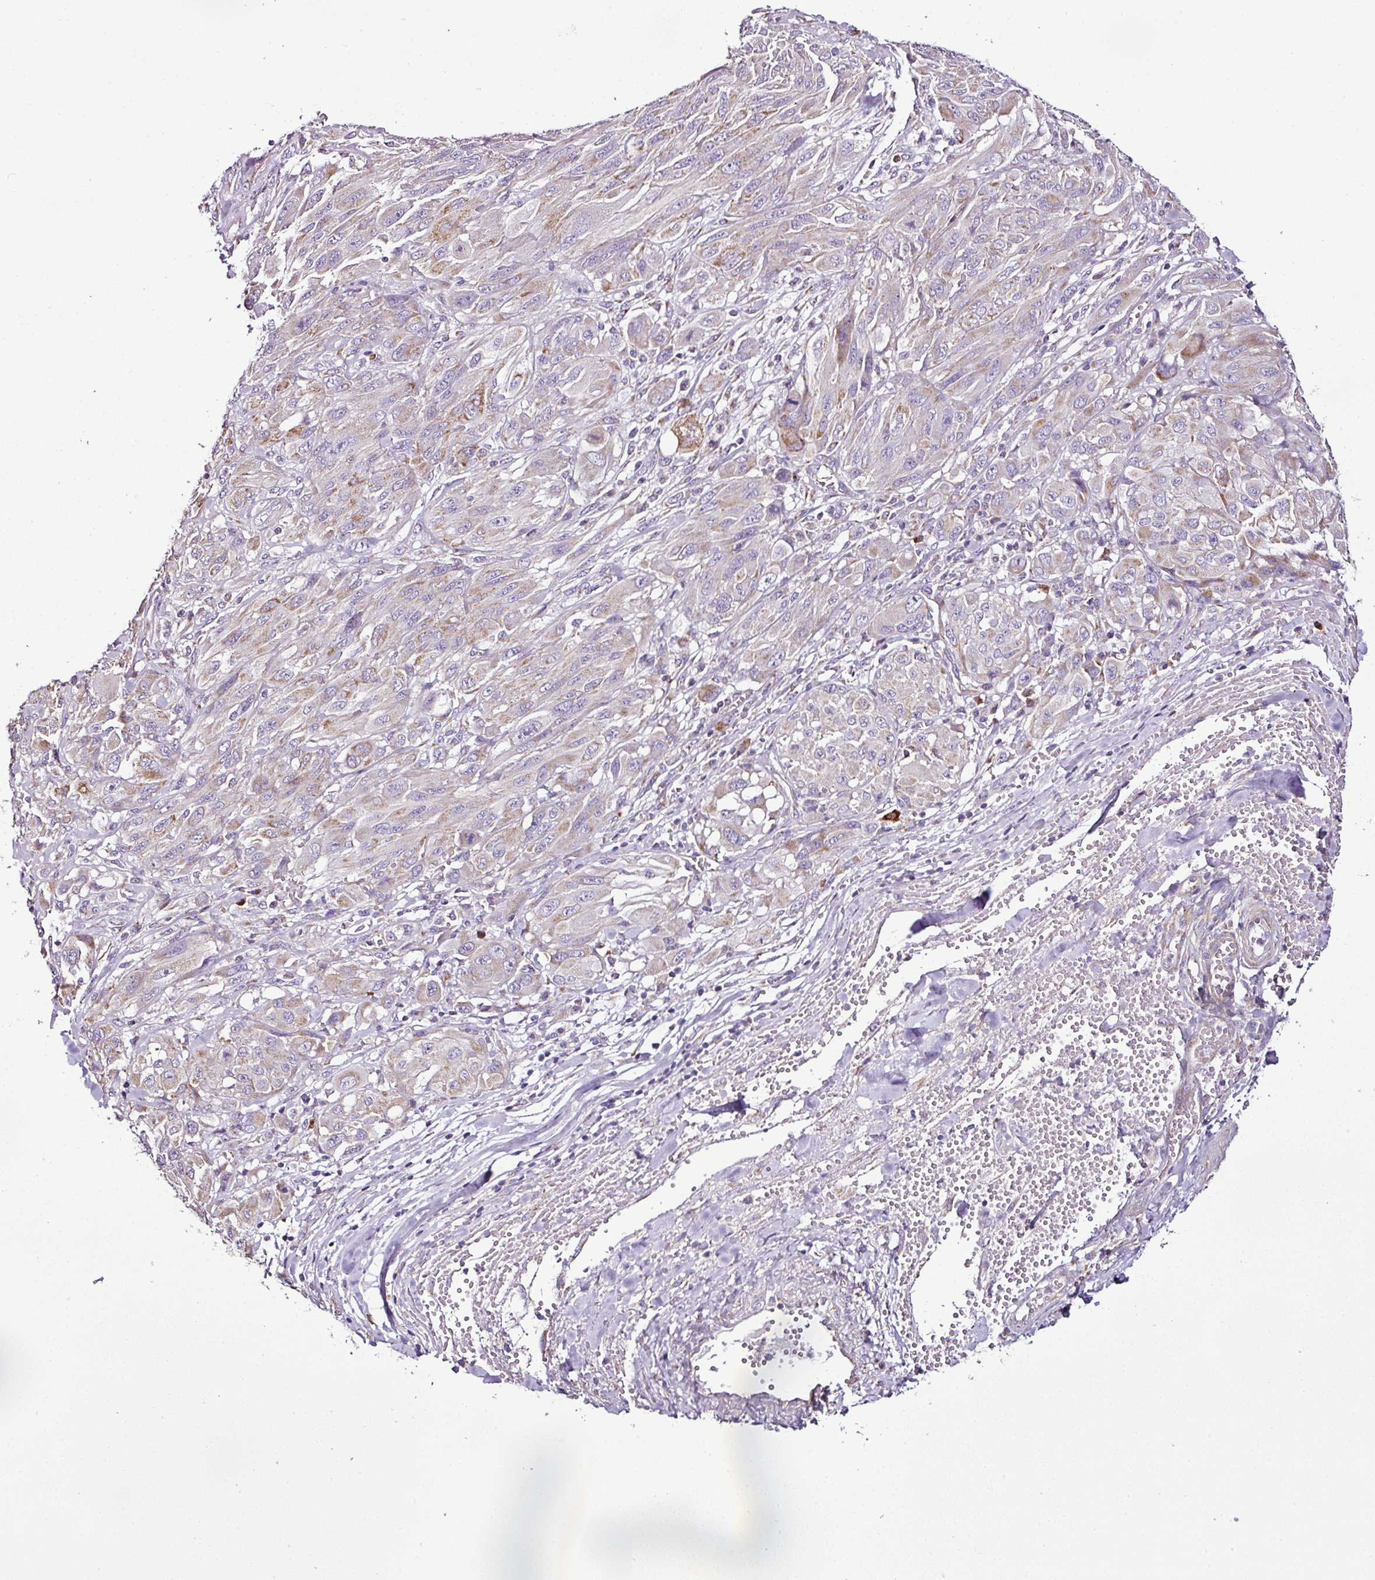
{"staining": {"intensity": "moderate", "quantity": "25%-75%", "location": "cytoplasmic/membranous"}, "tissue": "melanoma", "cell_type": "Tumor cells", "image_type": "cancer", "snomed": [{"axis": "morphology", "description": "Malignant melanoma, NOS"}, {"axis": "topography", "description": "Skin"}], "caption": "Tumor cells exhibit moderate cytoplasmic/membranous staining in approximately 25%-75% of cells in melanoma.", "gene": "DPAGT1", "patient": {"sex": "female", "age": 91}}